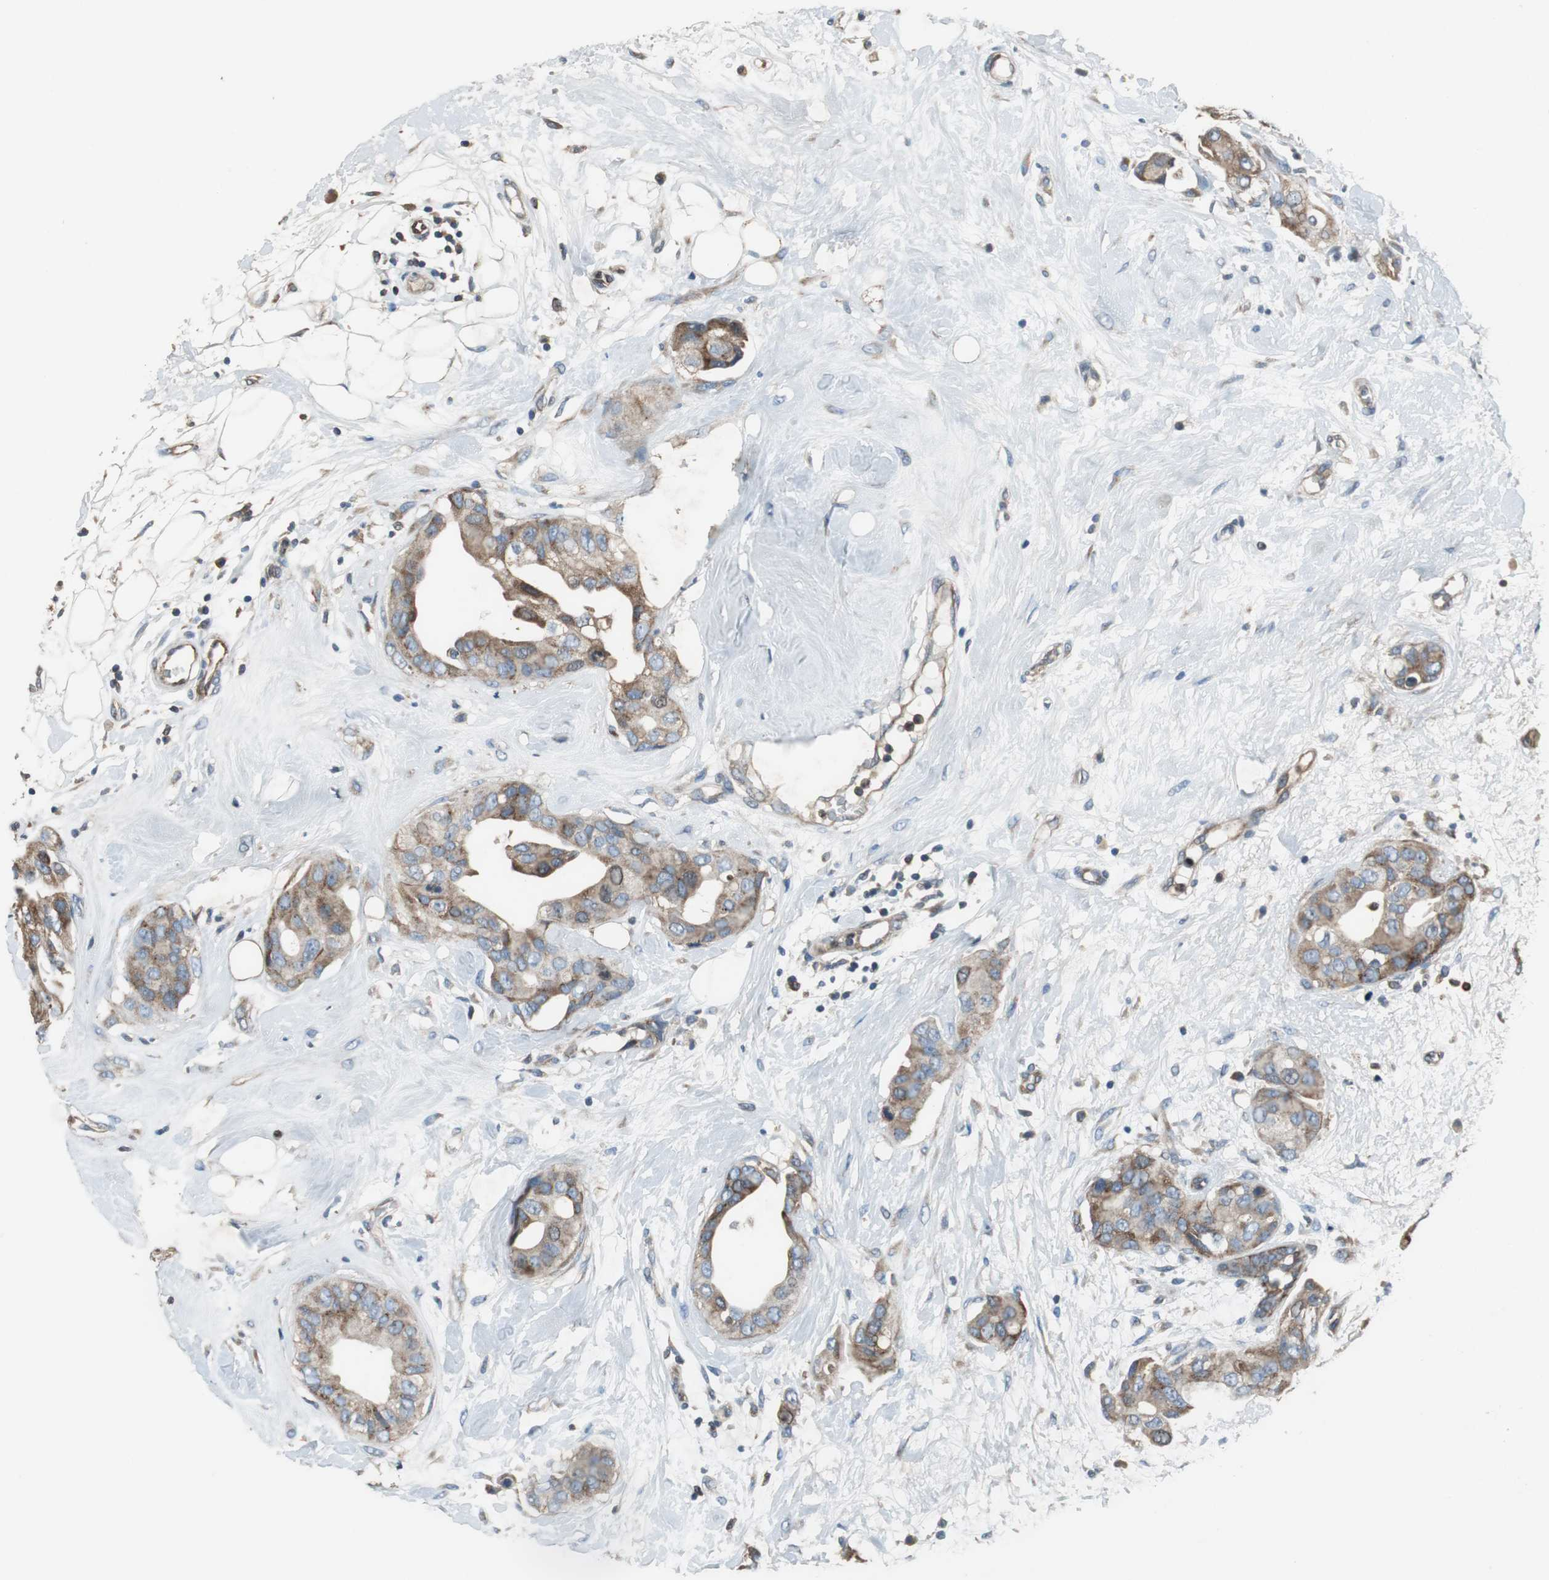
{"staining": {"intensity": "moderate", "quantity": ">75%", "location": "cytoplasmic/membranous"}, "tissue": "breast cancer", "cell_type": "Tumor cells", "image_type": "cancer", "snomed": [{"axis": "morphology", "description": "Duct carcinoma"}, {"axis": "topography", "description": "Breast"}], "caption": "Breast cancer (invasive ductal carcinoma) stained with a brown dye displays moderate cytoplasmic/membranous positive positivity in approximately >75% of tumor cells.", "gene": "PI4KB", "patient": {"sex": "female", "age": 40}}